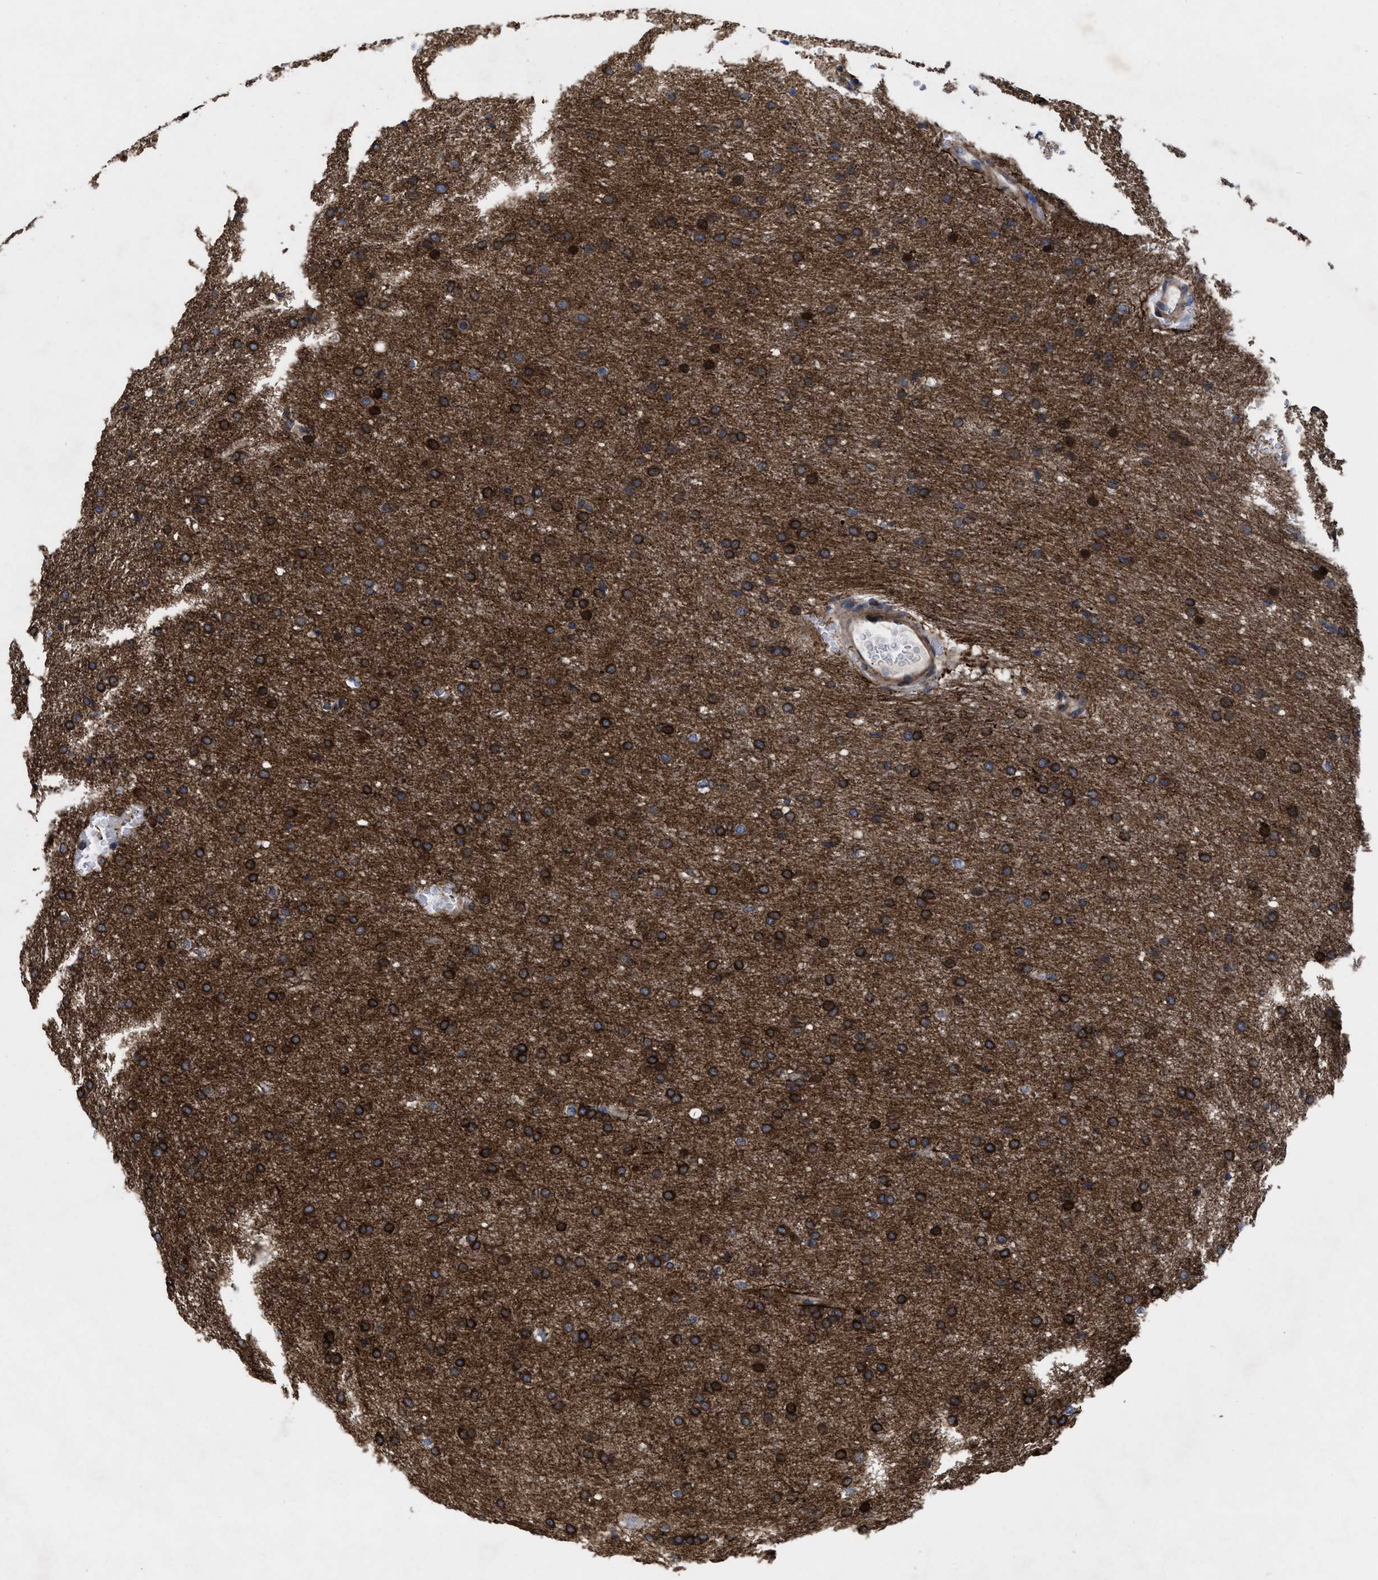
{"staining": {"intensity": "strong", "quantity": ">75%", "location": "cytoplasmic/membranous"}, "tissue": "glioma", "cell_type": "Tumor cells", "image_type": "cancer", "snomed": [{"axis": "morphology", "description": "Glioma, malignant, Low grade"}, {"axis": "topography", "description": "Brain"}], "caption": "Immunohistochemistry (DAB) staining of malignant low-grade glioma demonstrates strong cytoplasmic/membranous protein expression in approximately >75% of tumor cells.", "gene": "MRPL50", "patient": {"sex": "female", "age": 37}}